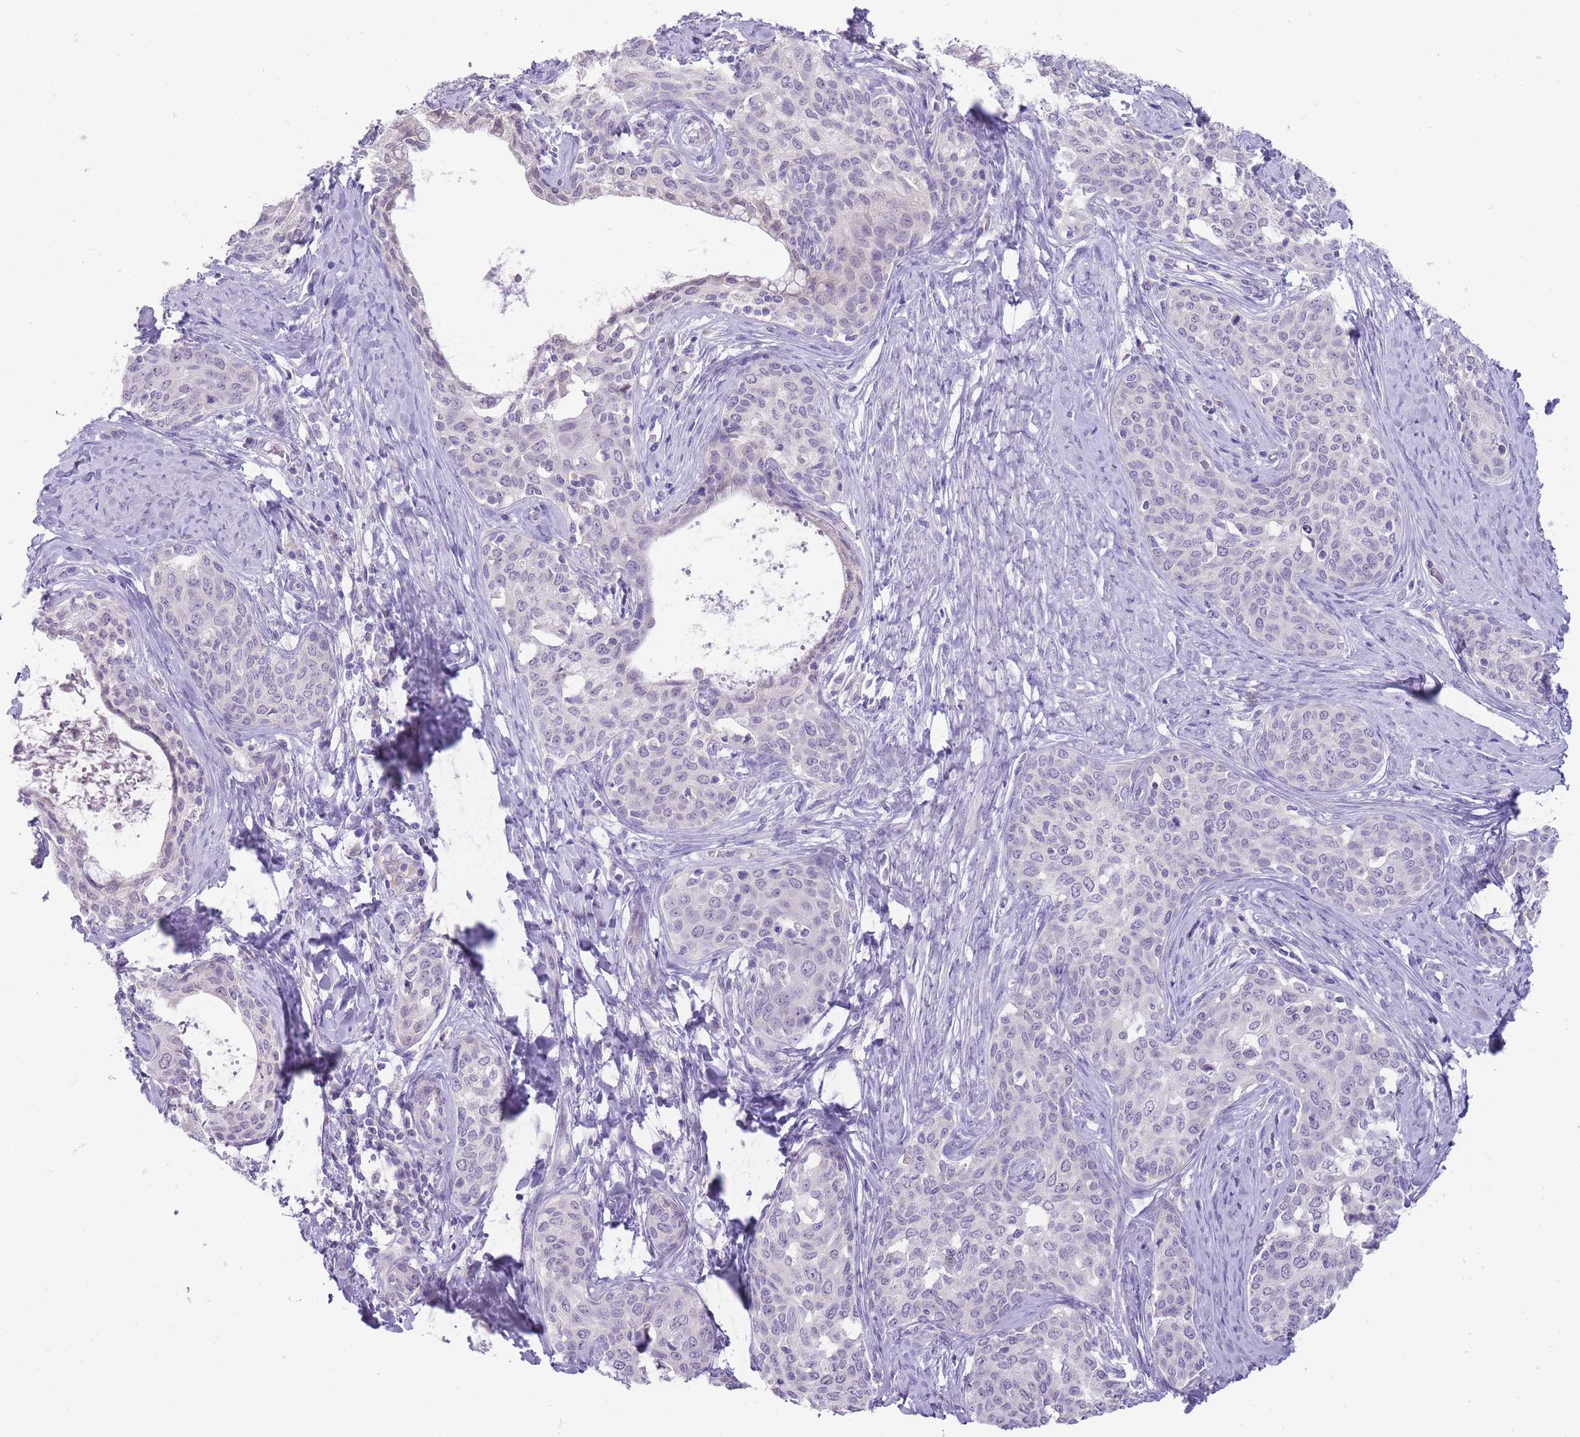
{"staining": {"intensity": "negative", "quantity": "none", "location": "none"}, "tissue": "cervical cancer", "cell_type": "Tumor cells", "image_type": "cancer", "snomed": [{"axis": "morphology", "description": "Squamous cell carcinoma, NOS"}, {"axis": "morphology", "description": "Adenocarcinoma, NOS"}, {"axis": "topography", "description": "Cervix"}], "caption": "Adenocarcinoma (cervical) was stained to show a protein in brown. There is no significant staining in tumor cells.", "gene": "ERICH4", "patient": {"sex": "female", "age": 52}}